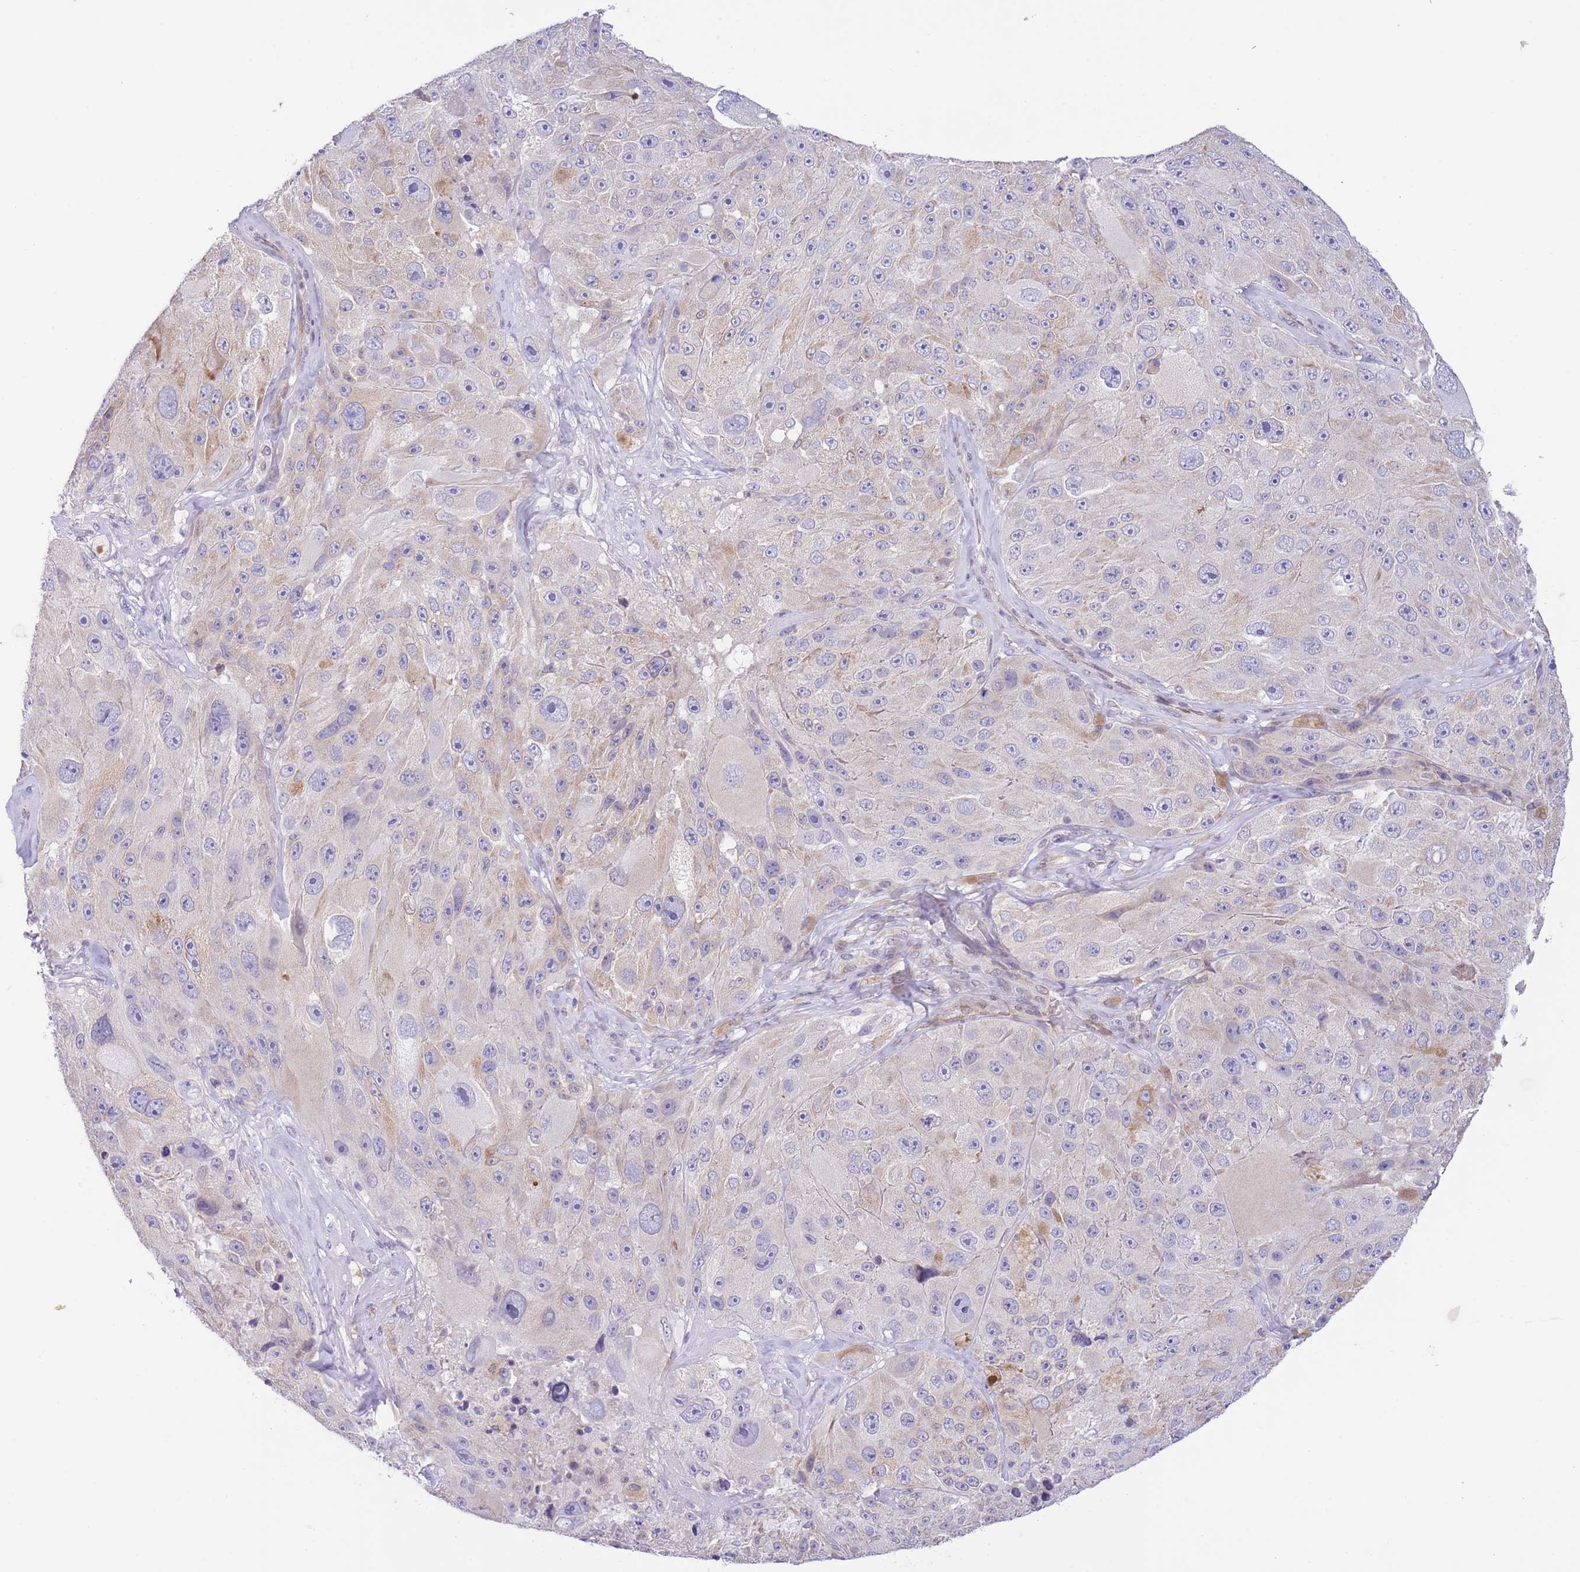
{"staining": {"intensity": "negative", "quantity": "none", "location": "none"}, "tissue": "melanoma", "cell_type": "Tumor cells", "image_type": "cancer", "snomed": [{"axis": "morphology", "description": "Malignant melanoma, Metastatic site"}, {"axis": "topography", "description": "Lymph node"}], "caption": "This is an IHC image of melanoma. There is no staining in tumor cells.", "gene": "EBPL", "patient": {"sex": "male", "age": 62}}